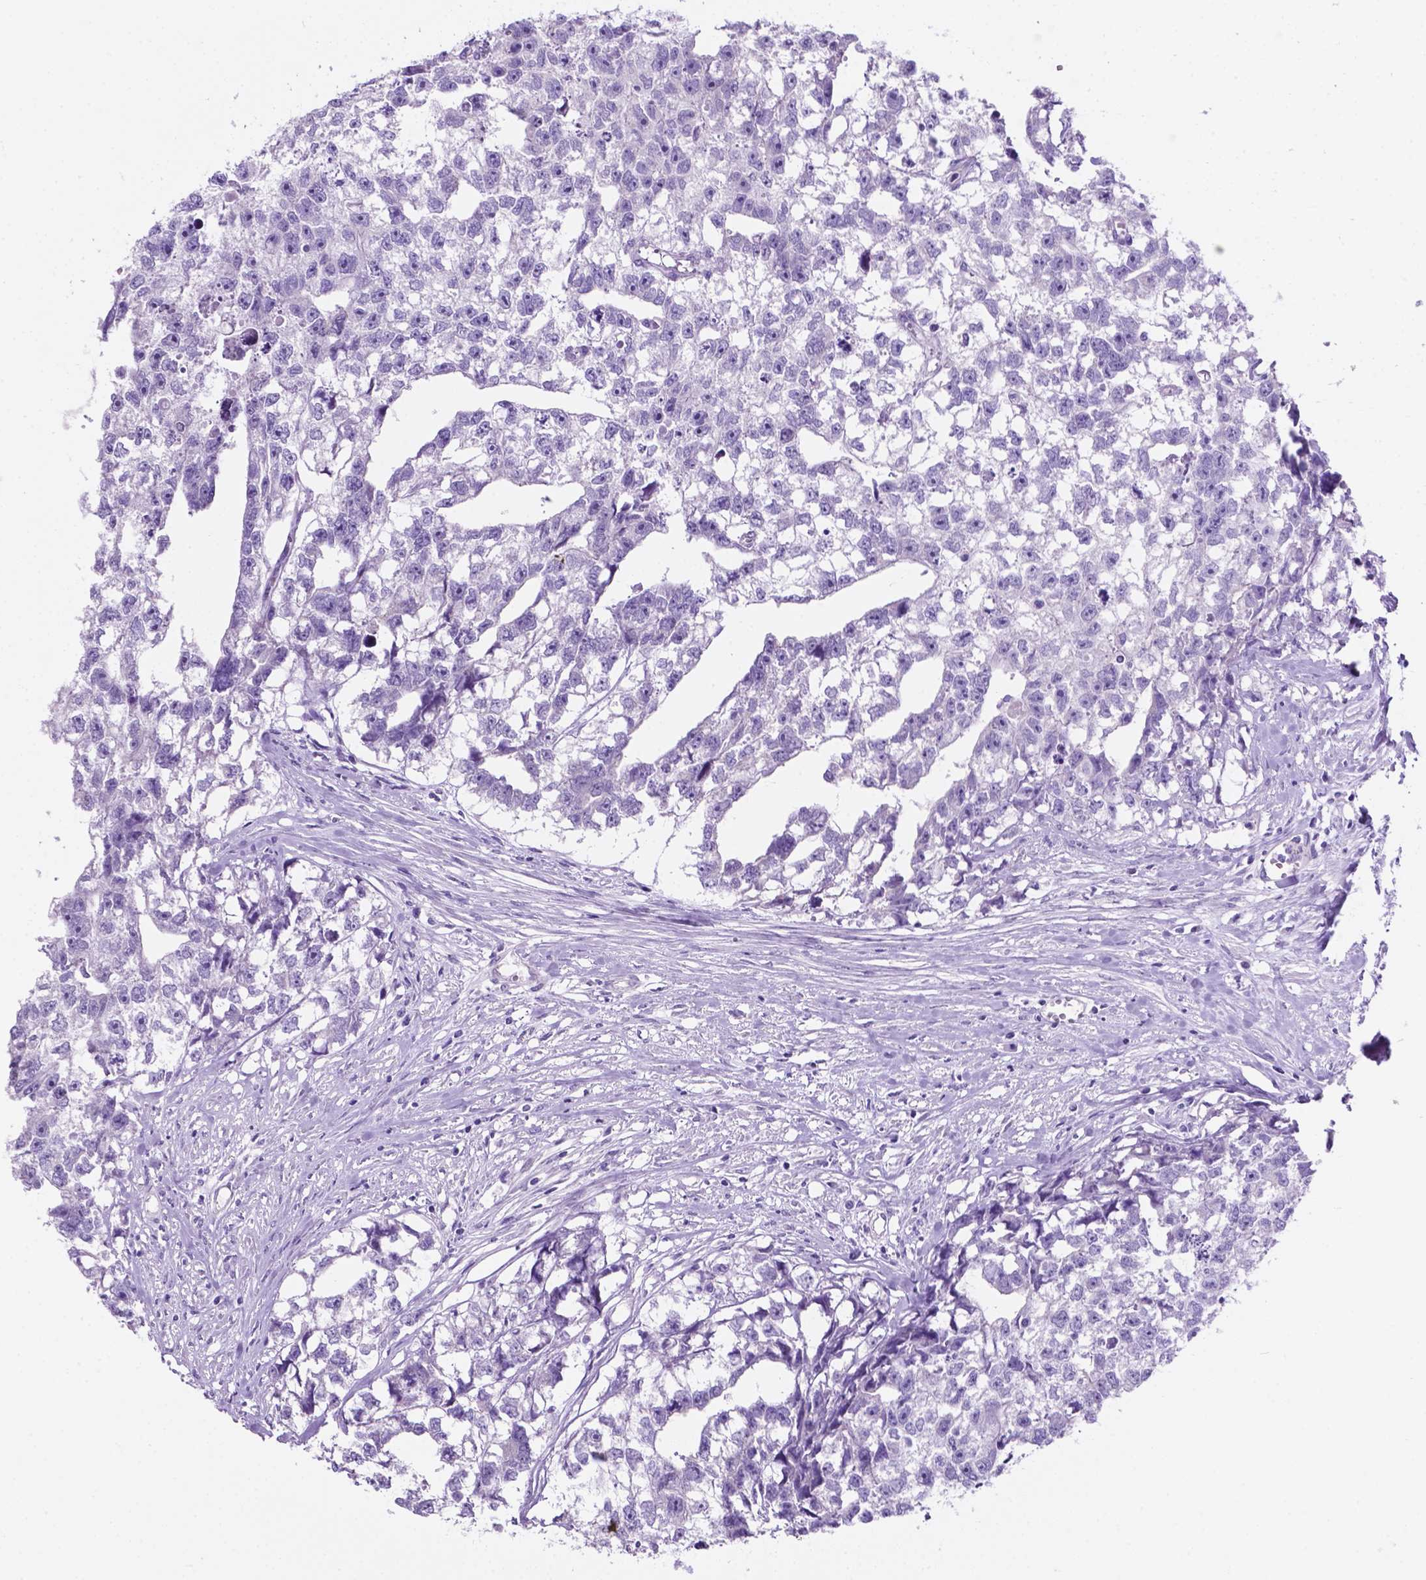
{"staining": {"intensity": "negative", "quantity": "none", "location": "none"}, "tissue": "testis cancer", "cell_type": "Tumor cells", "image_type": "cancer", "snomed": [{"axis": "morphology", "description": "Carcinoma, Embryonal, NOS"}, {"axis": "morphology", "description": "Teratoma, malignant, NOS"}, {"axis": "topography", "description": "Testis"}], "caption": "A histopathology image of human embryonal carcinoma (testis) is negative for staining in tumor cells.", "gene": "TMEM210", "patient": {"sex": "male", "age": 44}}